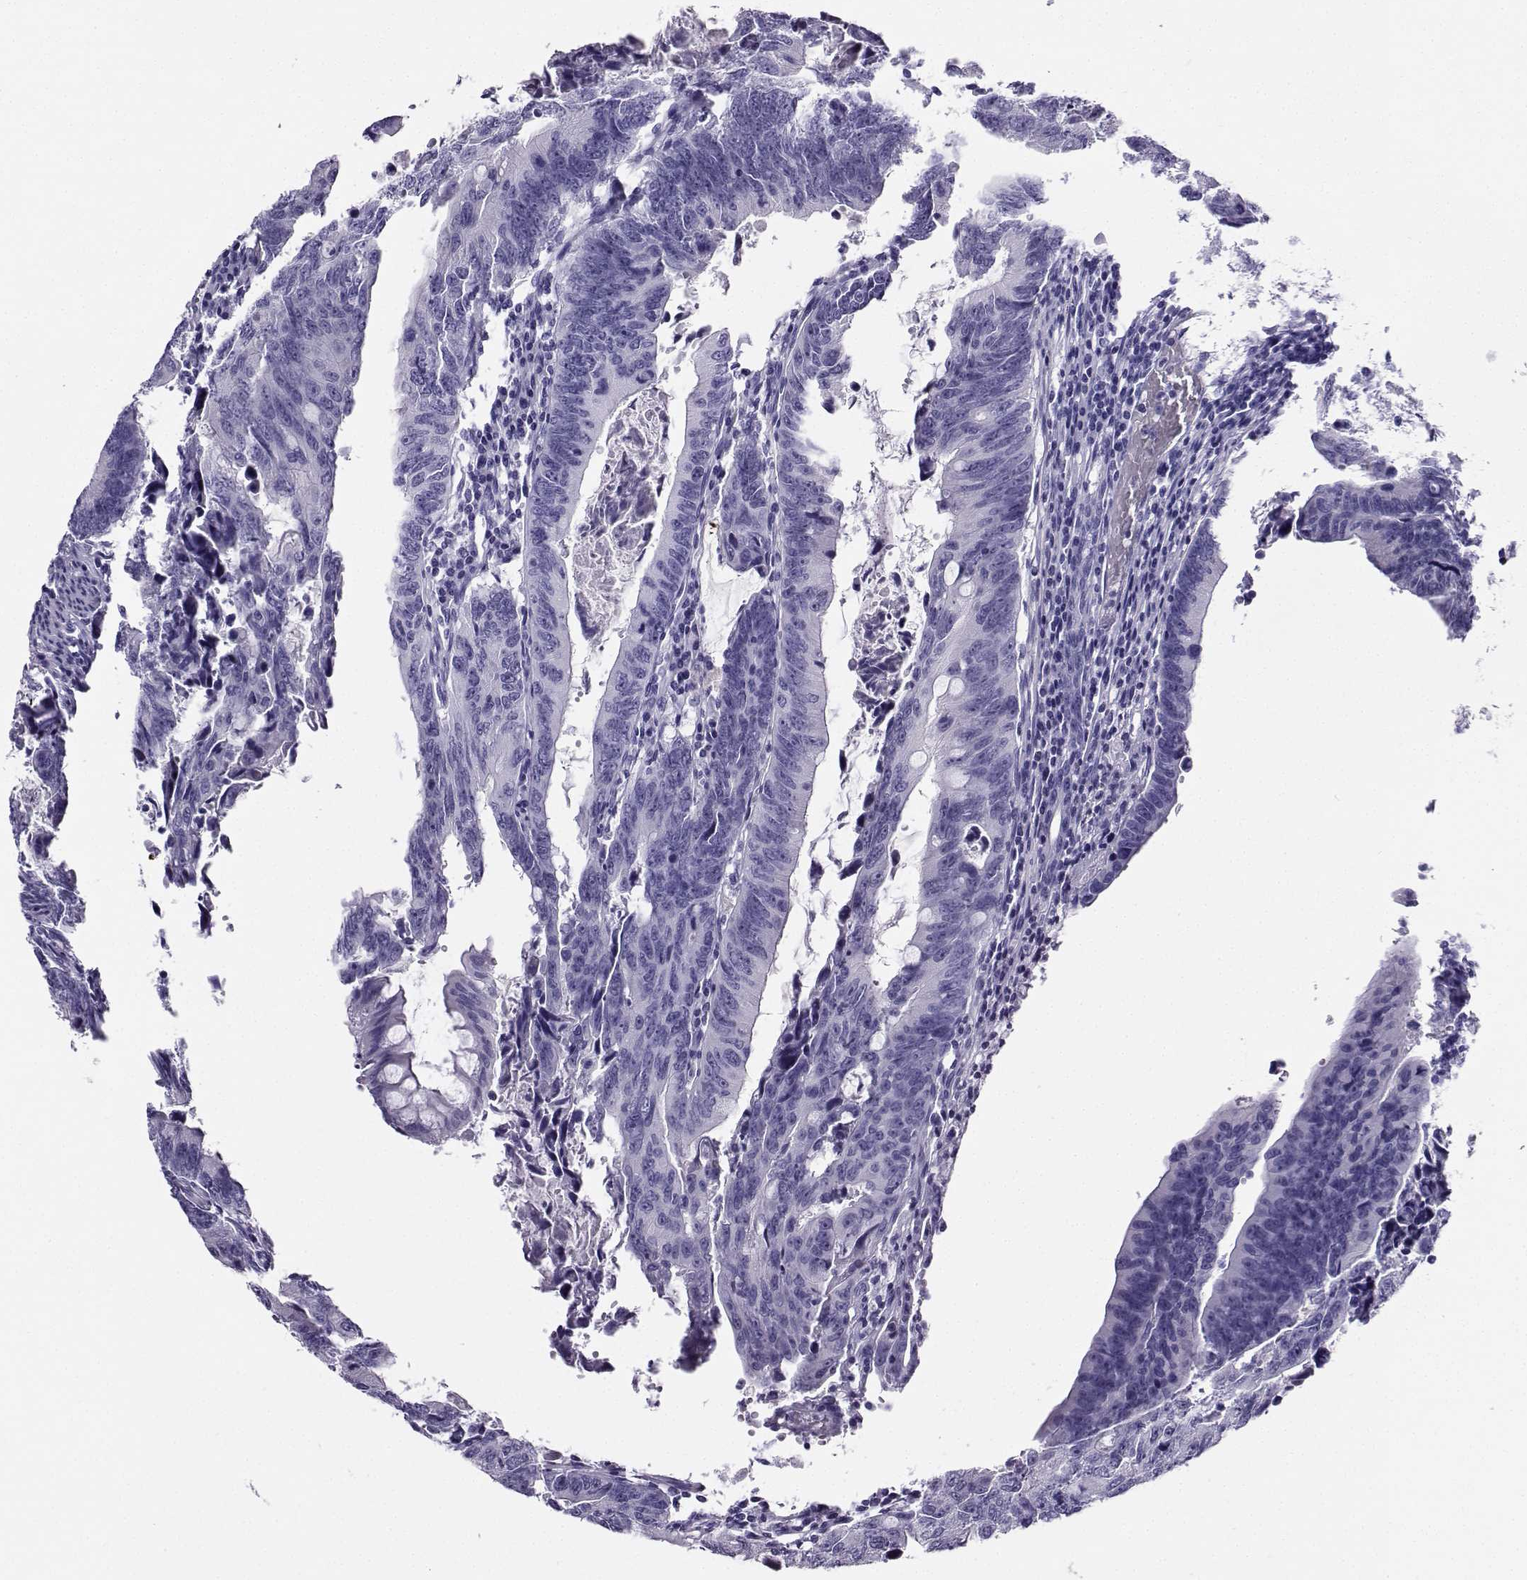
{"staining": {"intensity": "negative", "quantity": "none", "location": "none"}, "tissue": "colorectal cancer", "cell_type": "Tumor cells", "image_type": "cancer", "snomed": [{"axis": "morphology", "description": "Adenocarcinoma, NOS"}, {"axis": "topography", "description": "Colon"}], "caption": "DAB immunohistochemical staining of colorectal cancer (adenocarcinoma) reveals no significant positivity in tumor cells.", "gene": "CD109", "patient": {"sex": "female", "age": 87}}